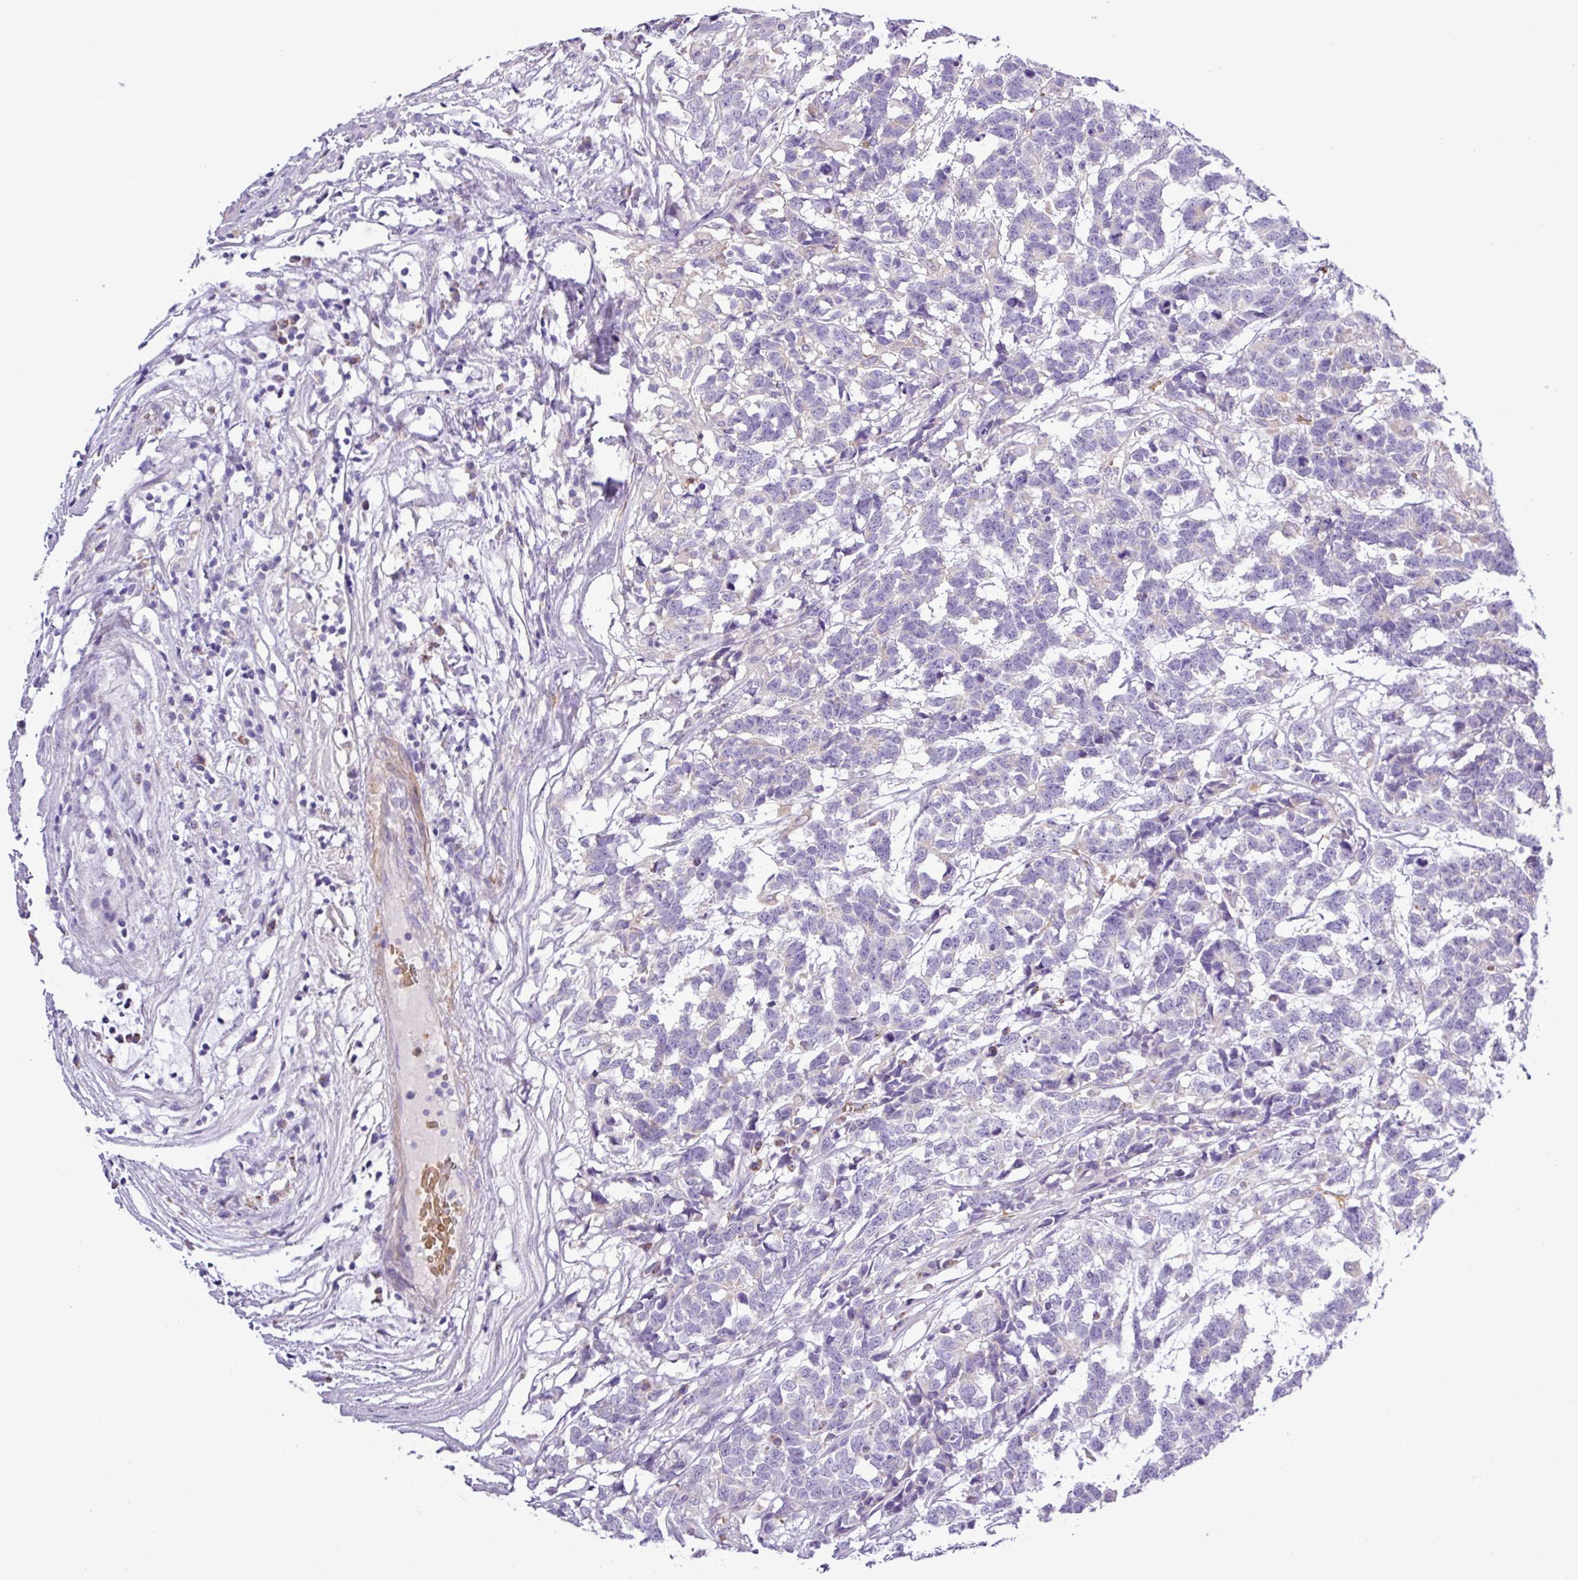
{"staining": {"intensity": "negative", "quantity": "none", "location": "none"}, "tissue": "testis cancer", "cell_type": "Tumor cells", "image_type": "cancer", "snomed": [{"axis": "morphology", "description": "Carcinoma, Embryonal, NOS"}, {"axis": "topography", "description": "Testis"}], "caption": "Immunohistochemical staining of human embryonal carcinoma (testis) exhibits no significant positivity in tumor cells.", "gene": "MGAT4B", "patient": {"sex": "male", "age": 26}}